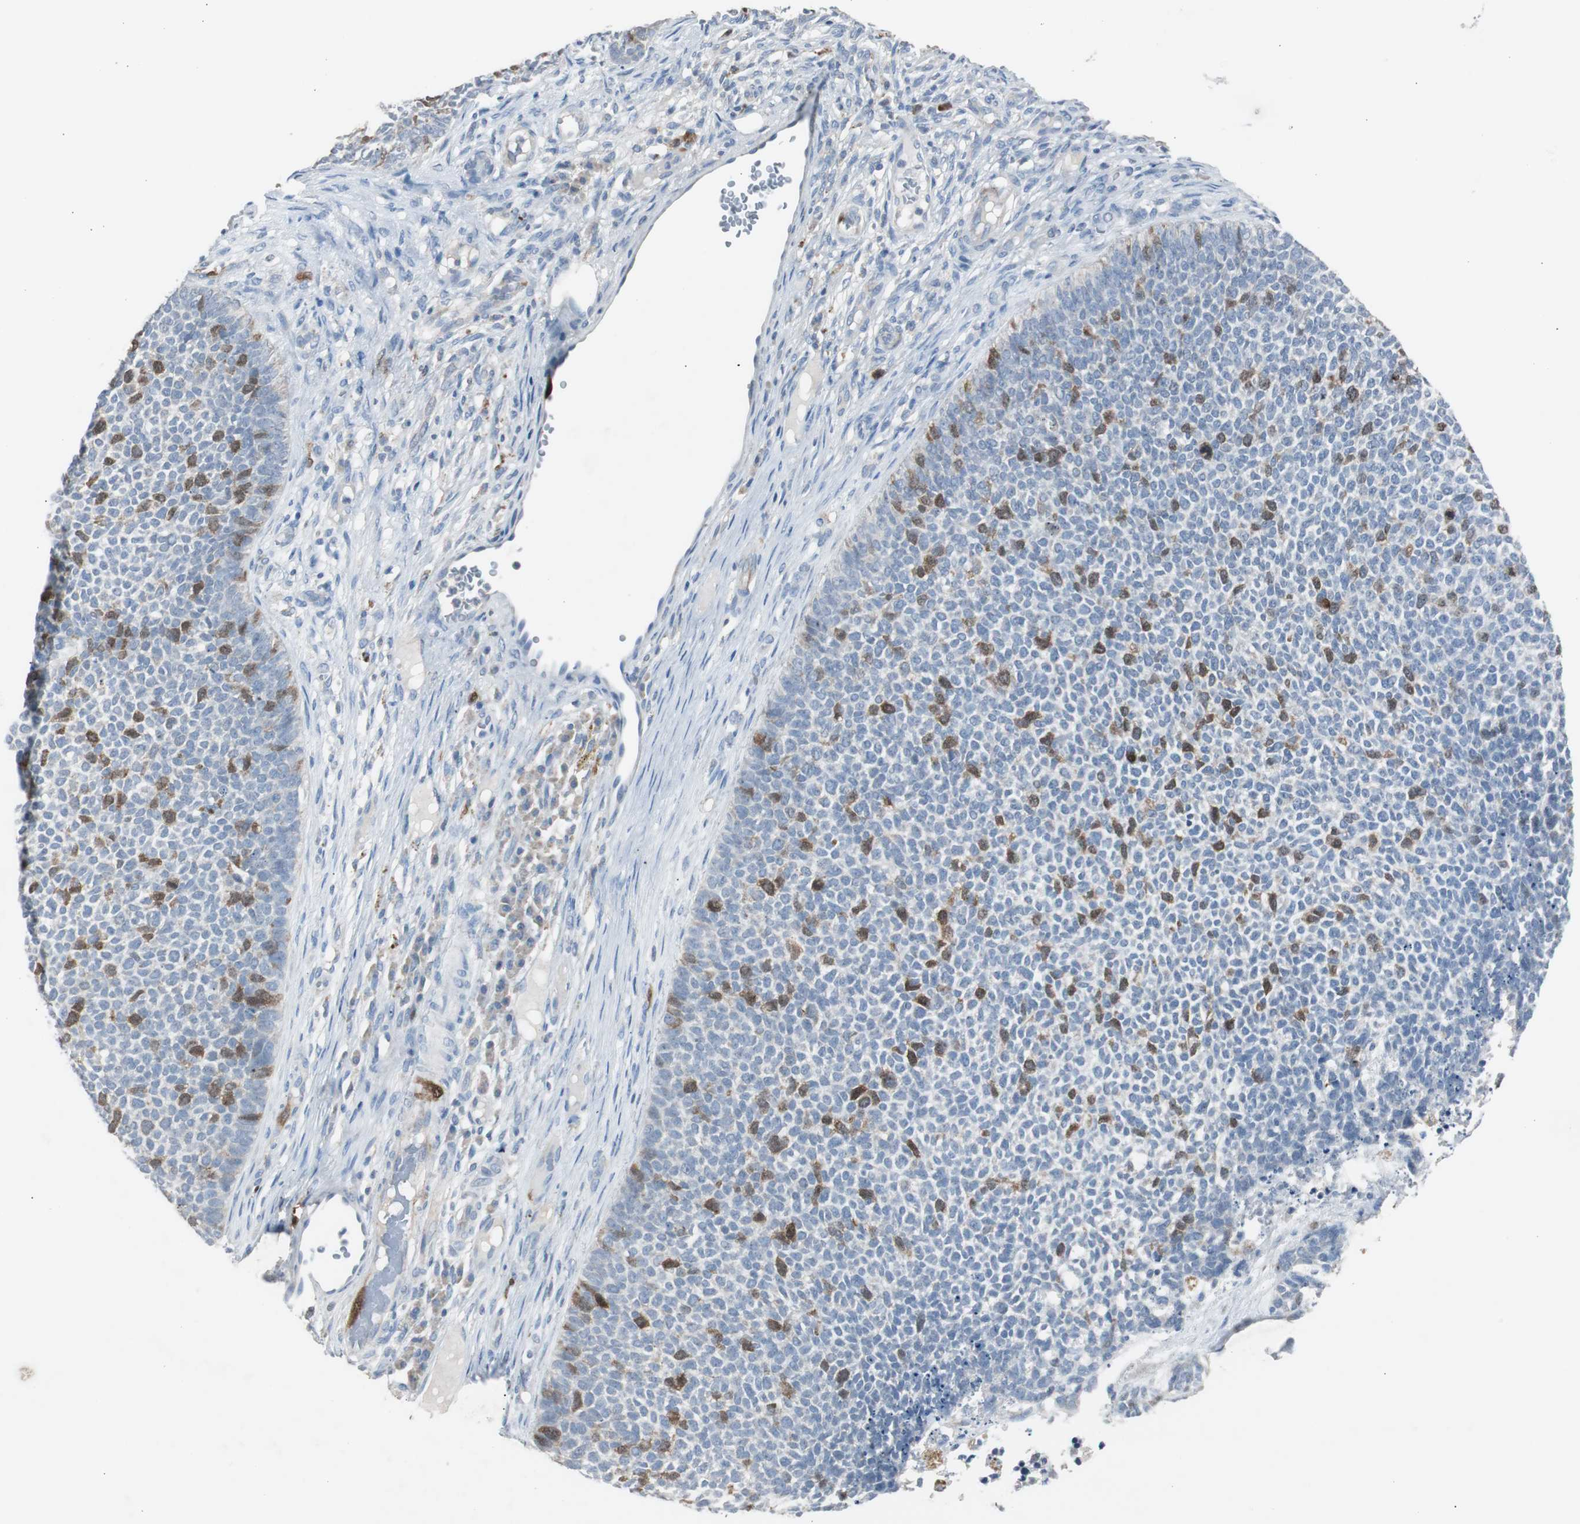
{"staining": {"intensity": "strong", "quantity": "<25%", "location": "cytoplasmic/membranous,nuclear"}, "tissue": "skin cancer", "cell_type": "Tumor cells", "image_type": "cancer", "snomed": [{"axis": "morphology", "description": "Basal cell carcinoma"}, {"axis": "topography", "description": "Skin"}], "caption": "The image exhibits staining of basal cell carcinoma (skin), revealing strong cytoplasmic/membranous and nuclear protein staining (brown color) within tumor cells.", "gene": "TK1", "patient": {"sex": "female", "age": 84}}